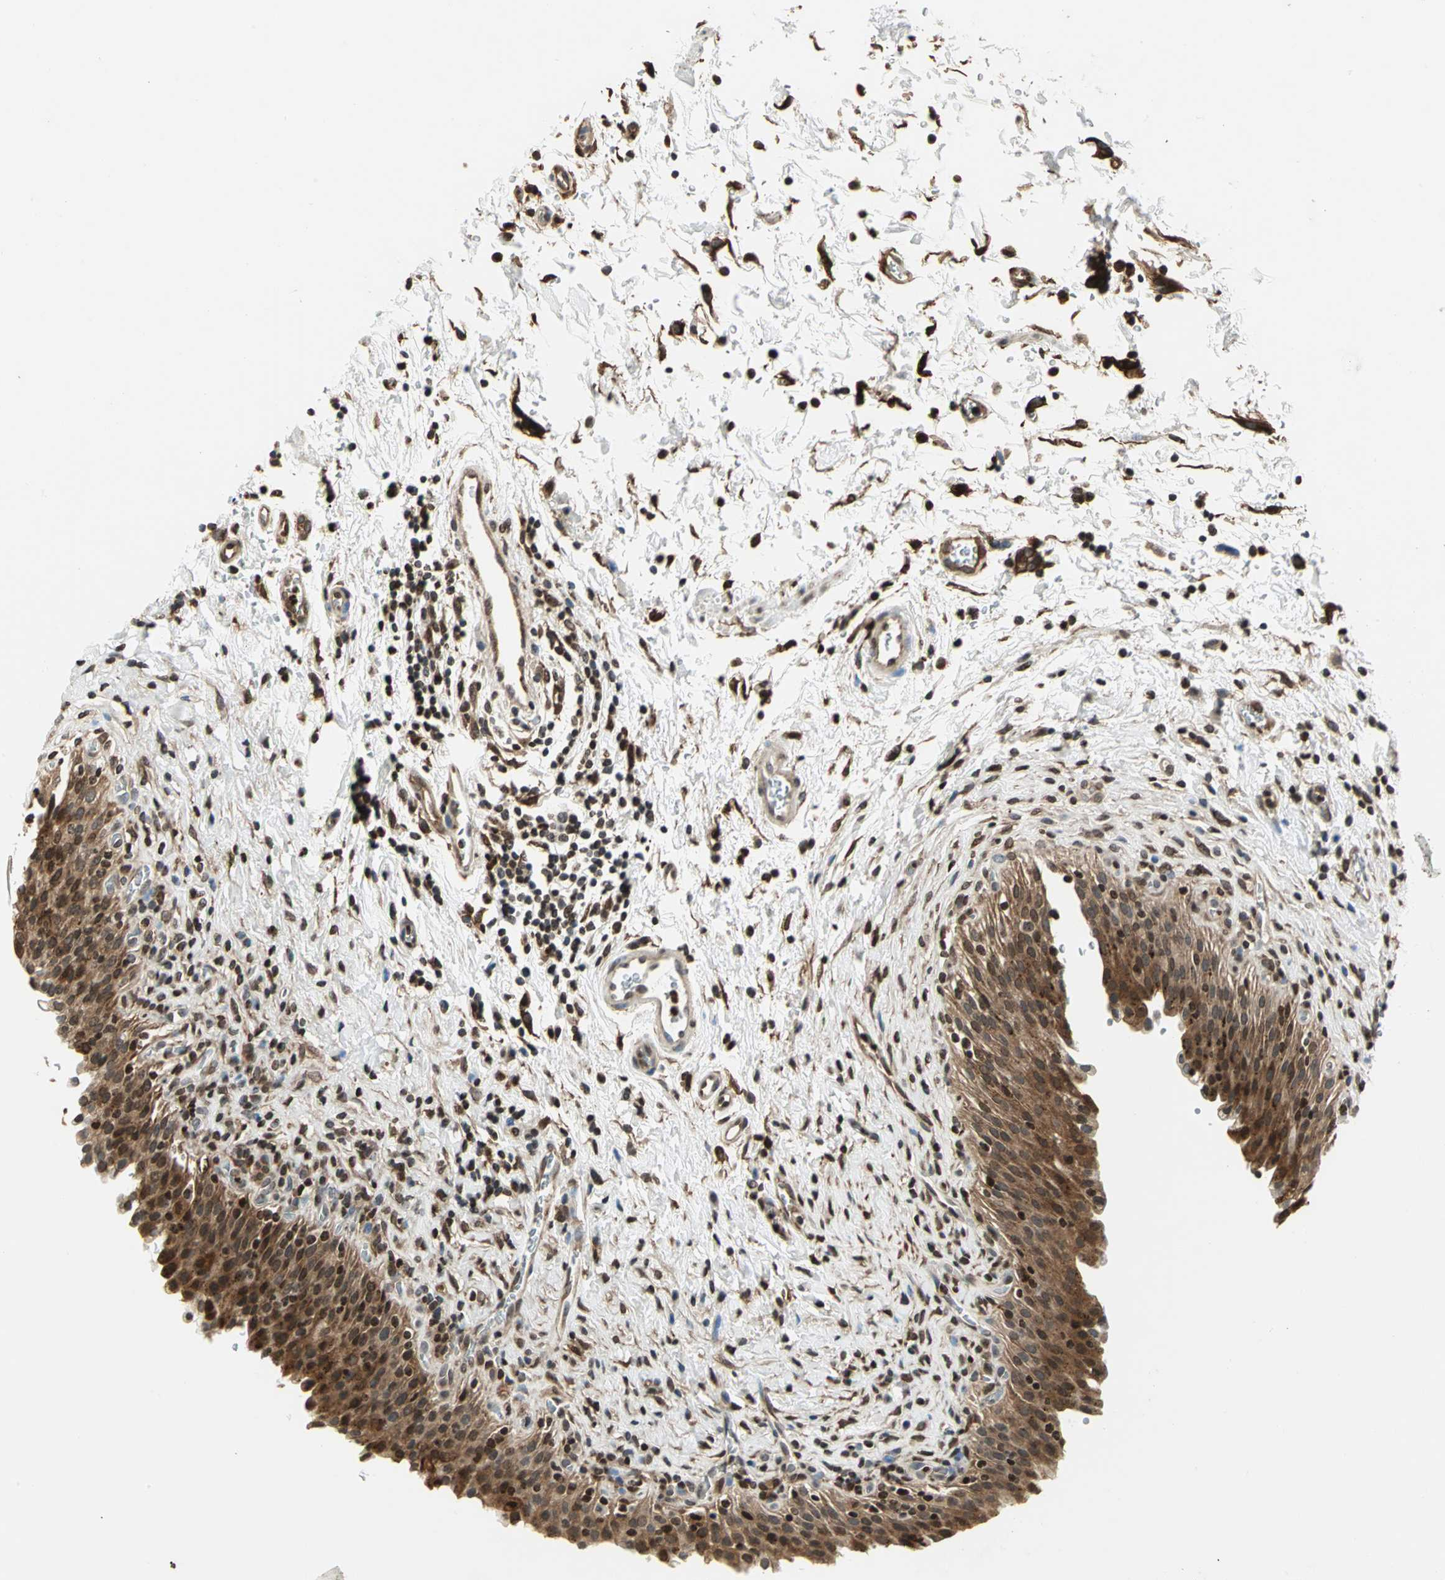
{"staining": {"intensity": "strong", "quantity": ">75%", "location": "cytoplasmic/membranous,nuclear"}, "tissue": "urinary bladder", "cell_type": "Urothelial cells", "image_type": "normal", "snomed": [{"axis": "morphology", "description": "Normal tissue, NOS"}, {"axis": "topography", "description": "Urinary bladder"}], "caption": "Urinary bladder stained for a protein exhibits strong cytoplasmic/membranous,nuclear positivity in urothelial cells.", "gene": "LGALS3", "patient": {"sex": "male", "age": 51}}